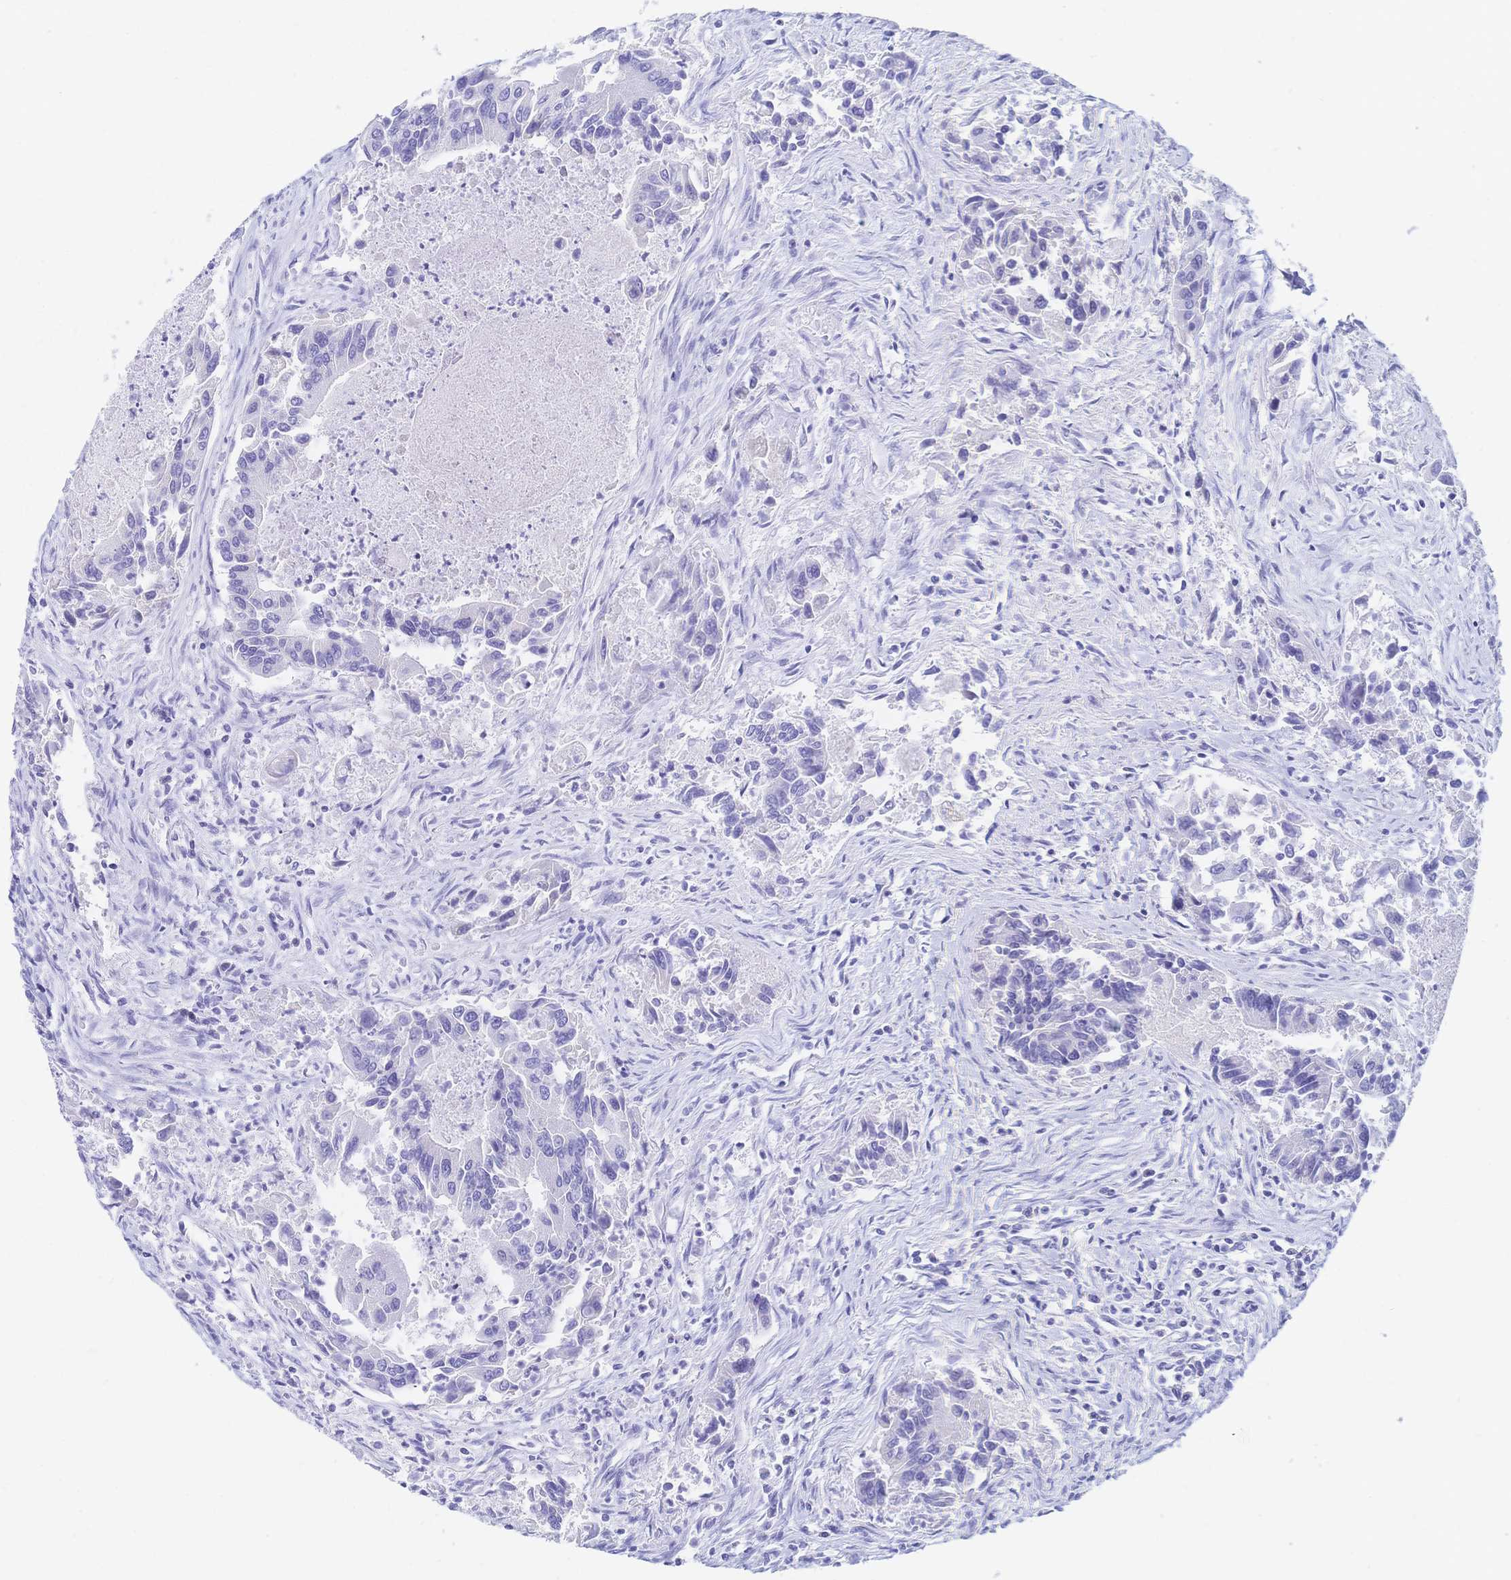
{"staining": {"intensity": "negative", "quantity": "none", "location": "none"}, "tissue": "colorectal cancer", "cell_type": "Tumor cells", "image_type": "cancer", "snomed": [{"axis": "morphology", "description": "Adenocarcinoma, NOS"}, {"axis": "topography", "description": "Colon"}], "caption": "A high-resolution micrograph shows immunohistochemistry (IHC) staining of colorectal cancer, which shows no significant positivity in tumor cells.", "gene": "MEP1B", "patient": {"sex": "female", "age": 67}}